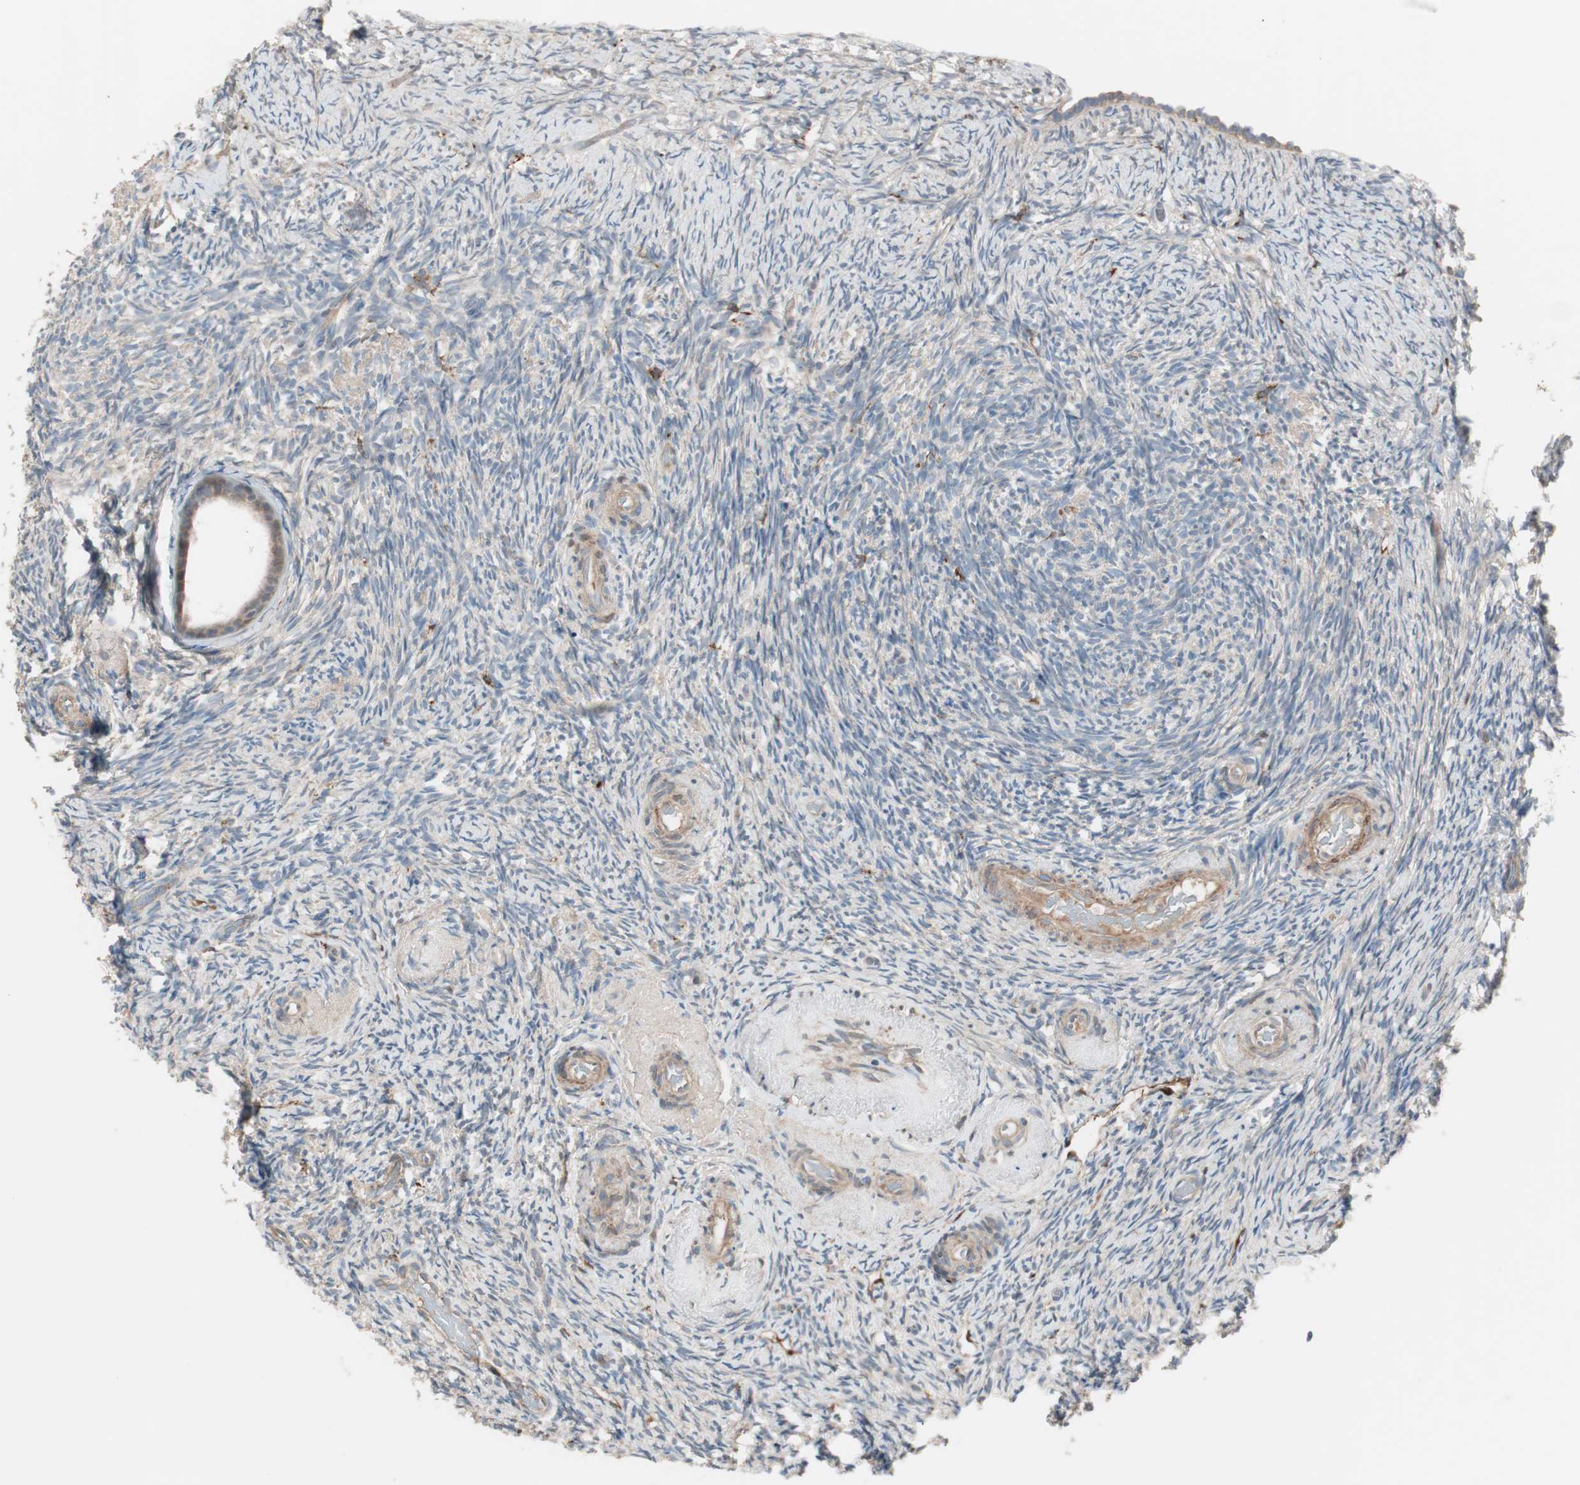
{"staining": {"intensity": "weak", "quantity": "25%-75%", "location": "cytoplasmic/membranous"}, "tissue": "ovary", "cell_type": "Ovarian stroma cells", "image_type": "normal", "snomed": [{"axis": "morphology", "description": "Normal tissue, NOS"}, {"axis": "topography", "description": "Ovary"}], "caption": "Protein analysis of benign ovary shows weak cytoplasmic/membranous positivity in approximately 25%-75% of ovarian stroma cells. Nuclei are stained in blue.", "gene": "STAB1", "patient": {"sex": "female", "age": 60}}